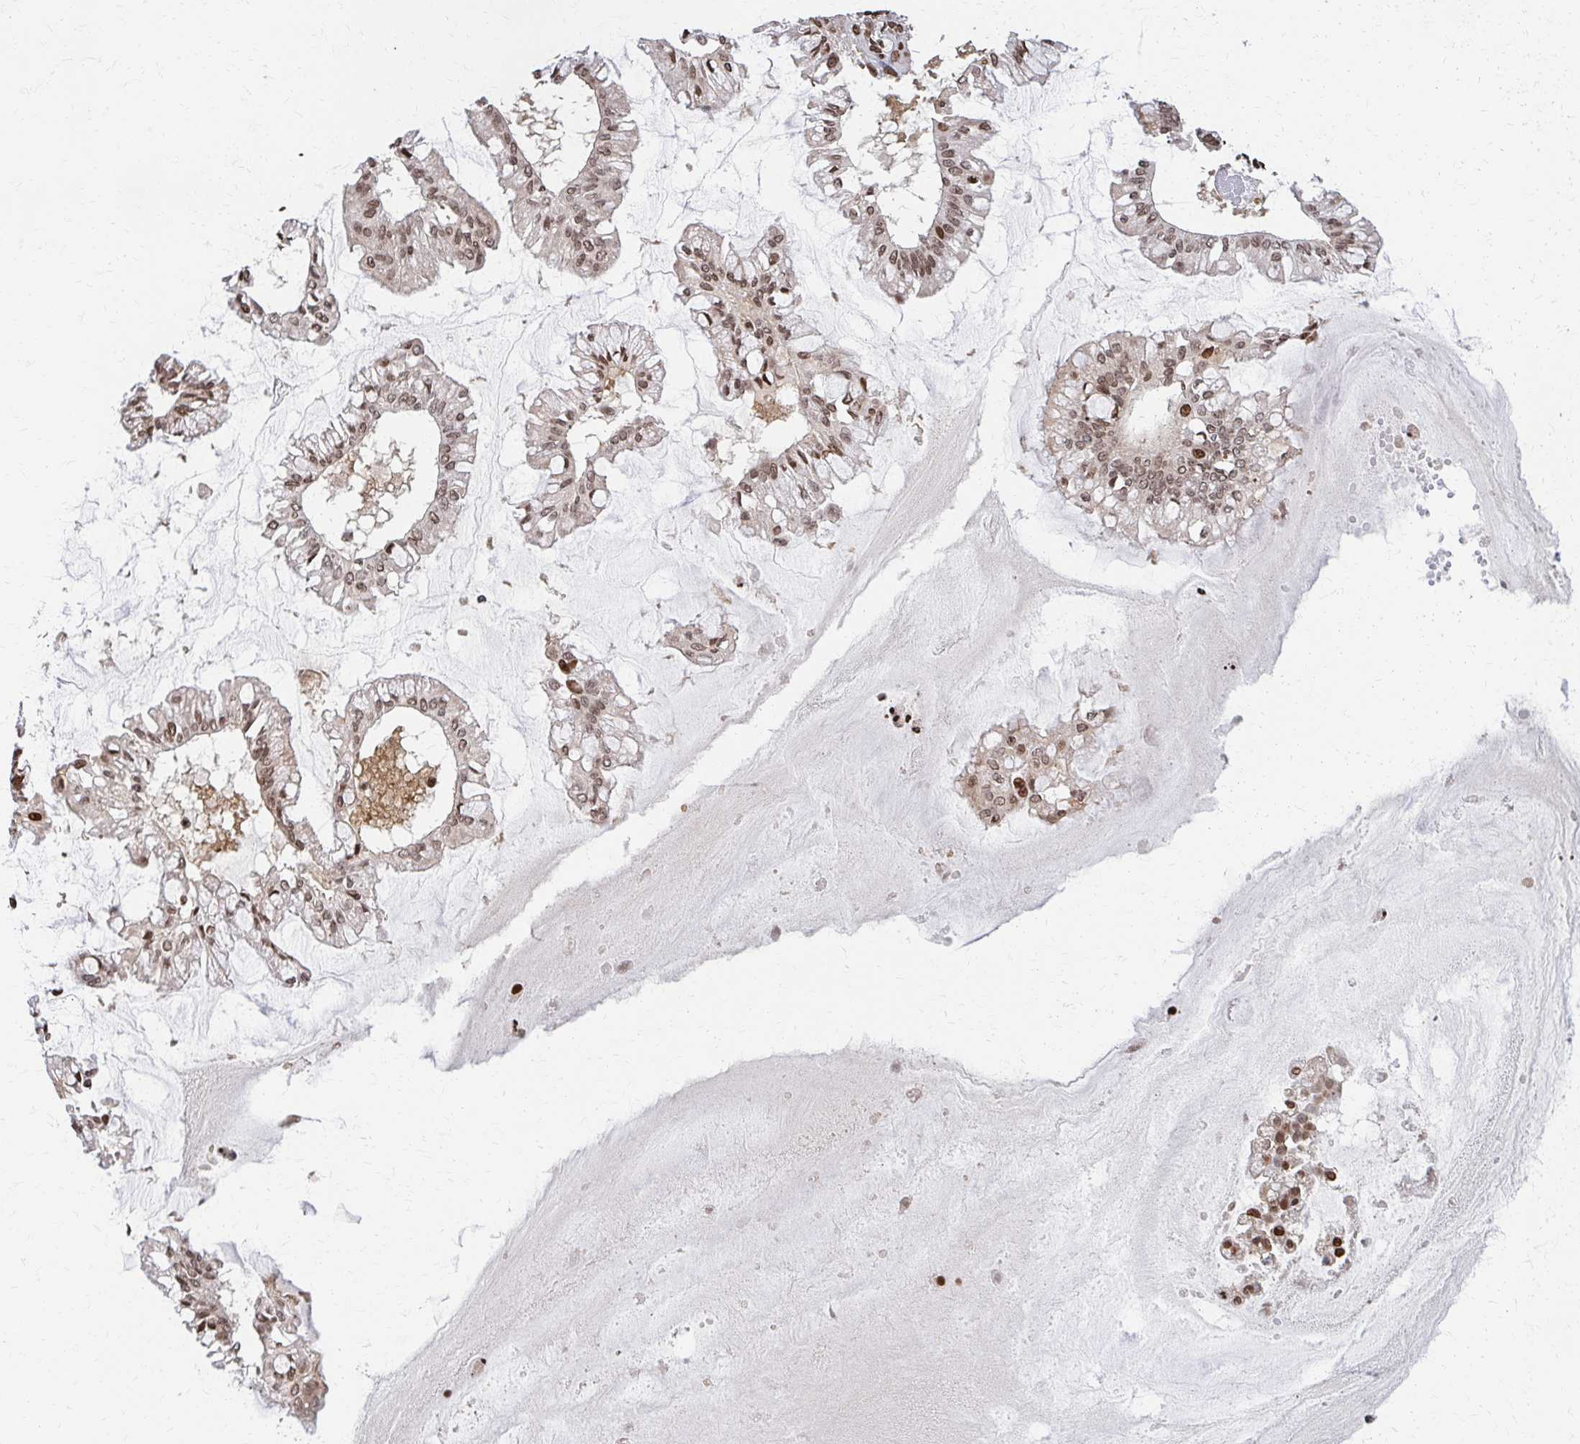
{"staining": {"intensity": "moderate", "quantity": ">75%", "location": "nuclear"}, "tissue": "ovarian cancer", "cell_type": "Tumor cells", "image_type": "cancer", "snomed": [{"axis": "morphology", "description": "Cystadenocarcinoma, mucinous, NOS"}, {"axis": "topography", "description": "Ovary"}], "caption": "Brown immunohistochemical staining in ovarian cancer reveals moderate nuclear expression in about >75% of tumor cells. The protein of interest is stained brown, and the nuclei are stained in blue (DAB (3,3'-diaminobenzidine) IHC with brightfield microscopy, high magnification).", "gene": "PSMD7", "patient": {"sex": "female", "age": 73}}